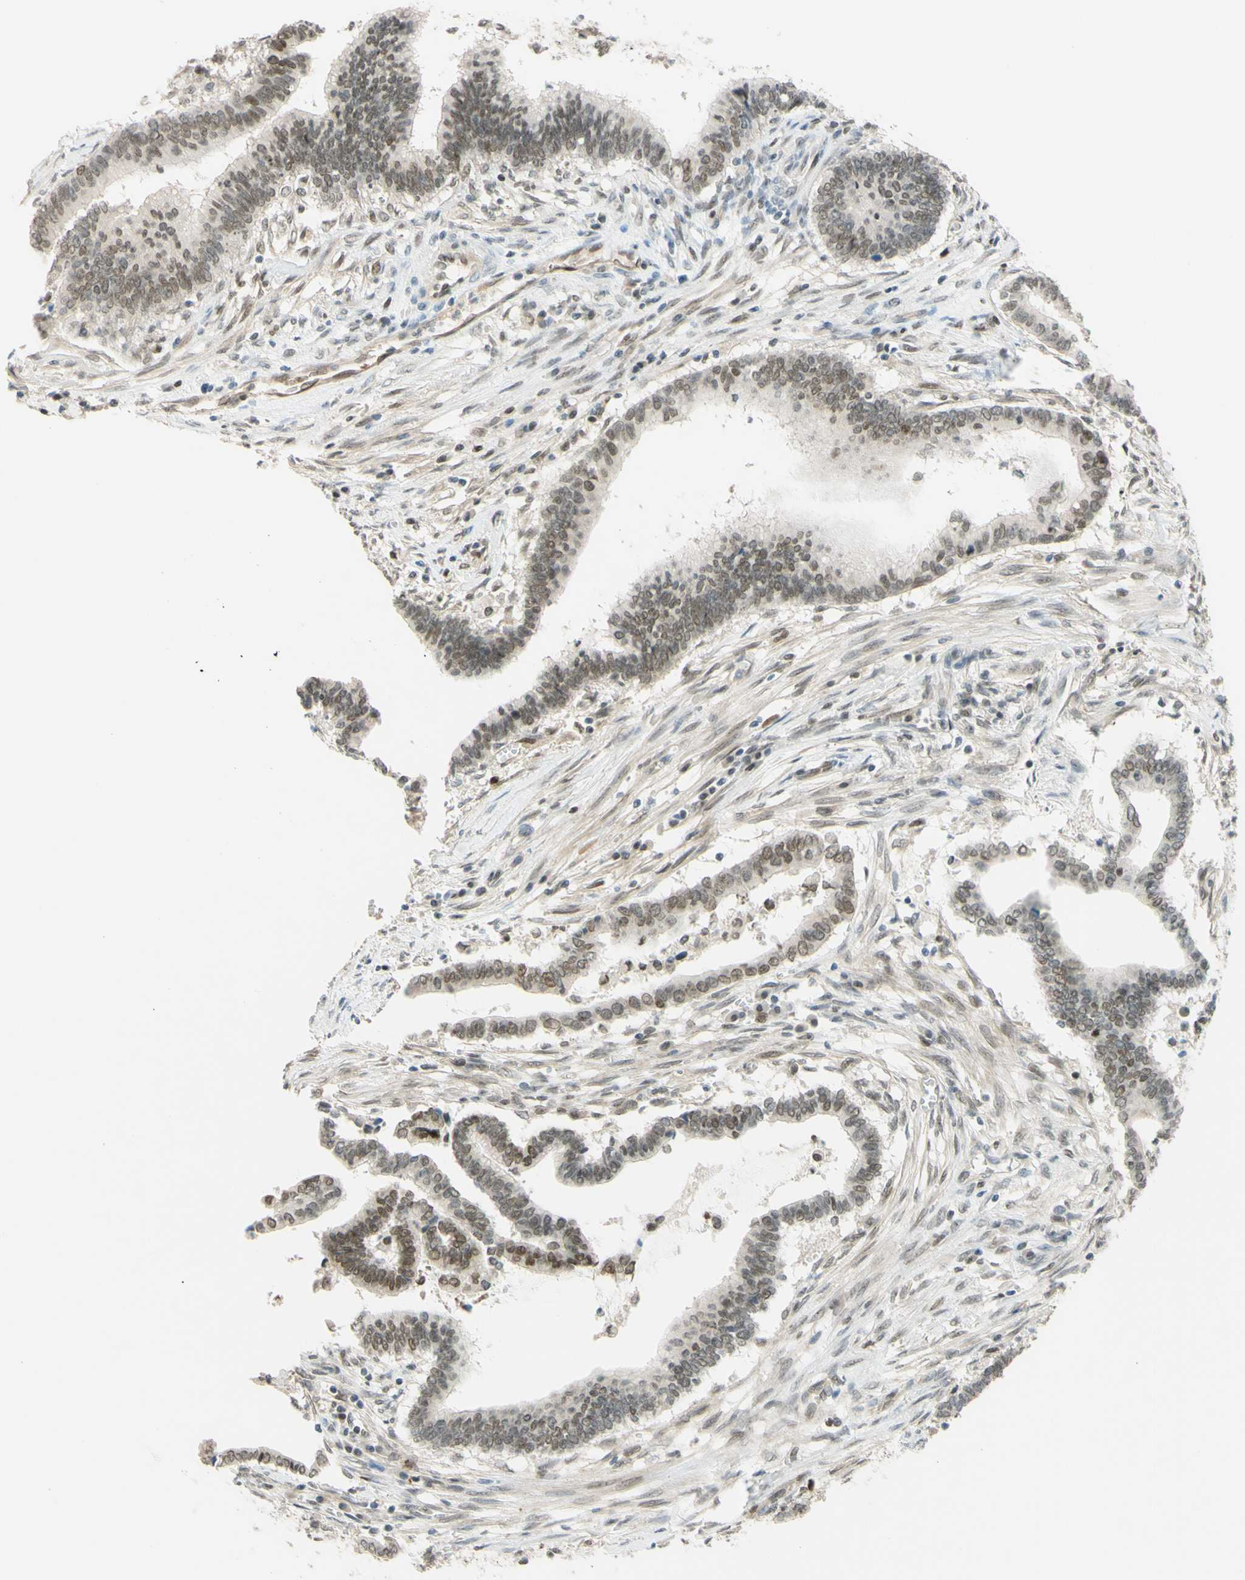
{"staining": {"intensity": "moderate", "quantity": ">75%", "location": "nuclear"}, "tissue": "cervical cancer", "cell_type": "Tumor cells", "image_type": "cancer", "snomed": [{"axis": "morphology", "description": "Adenocarcinoma, NOS"}, {"axis": "topography", "description": "Cervix"}], "caption": "Moderate nuclear staining for a protein is appreciated in approximately >75% of tumor cells of cervical cancer (adenocarcinoma) using IHC.", "gene": "POLB", "patient": {"sex": "female", "age": 44}}